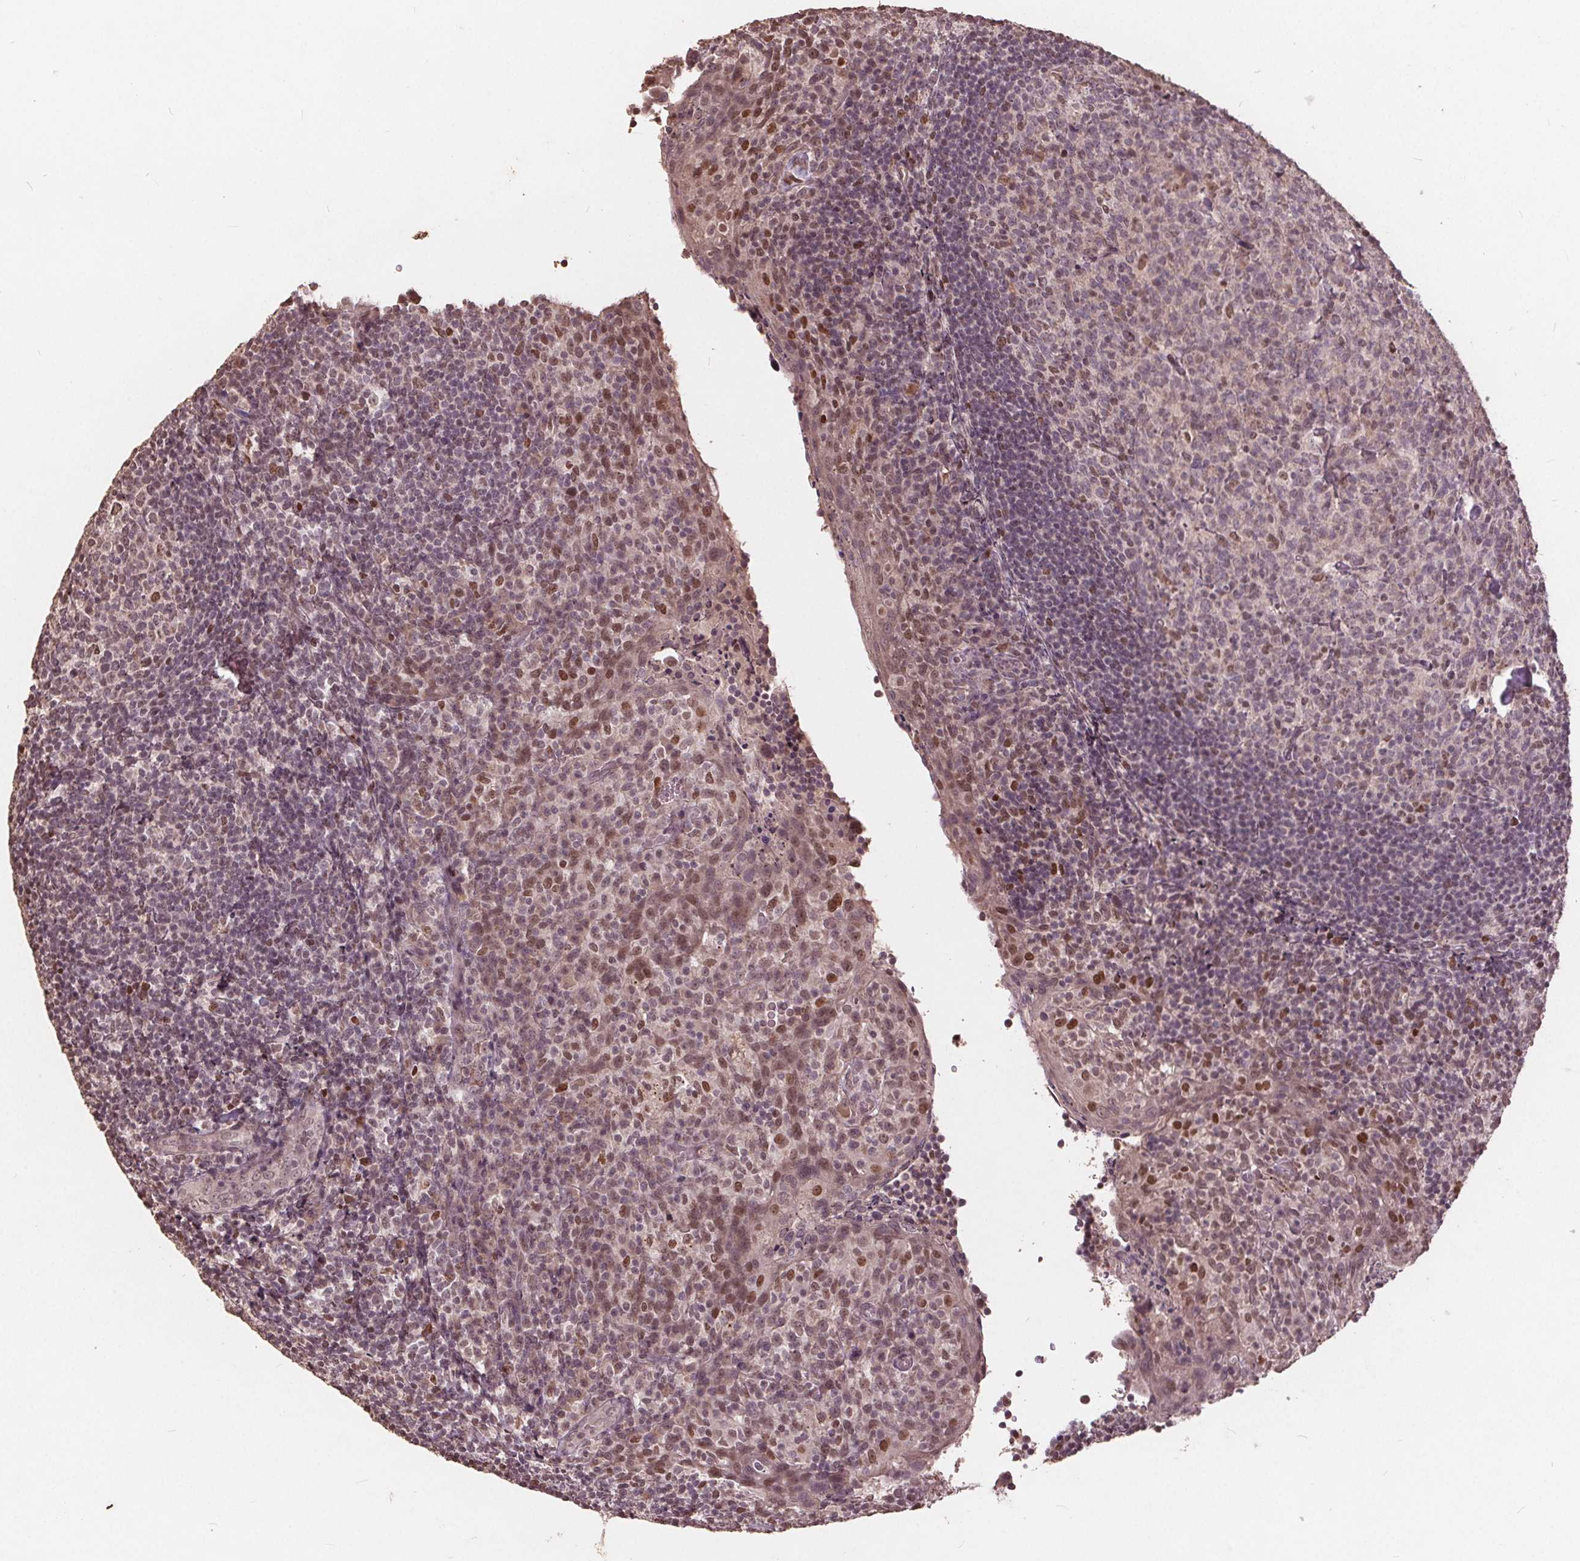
{"staining": {"intensity": "moderate", "quantity": "<25%", "location": "nuclear"}, "tissue": "tonsil", "cell_type": "Germinal center cells", "image_type": "normal", "snomed": [{"axis": "morphology", "description": "Normal tissue, NOS"}, {"axis": "topography", "description": "Tonsil"}], "caption": "Protein expression analysis of unremarkable human tonsil reveals moderate nuclear positivity in about <25% of germinal center cells. Immunohistochemistry stains the protein in brown and the nuclei are stained blue.", "gene": "DNMT3B", "patient": {"sex": "female", "age": 10}}